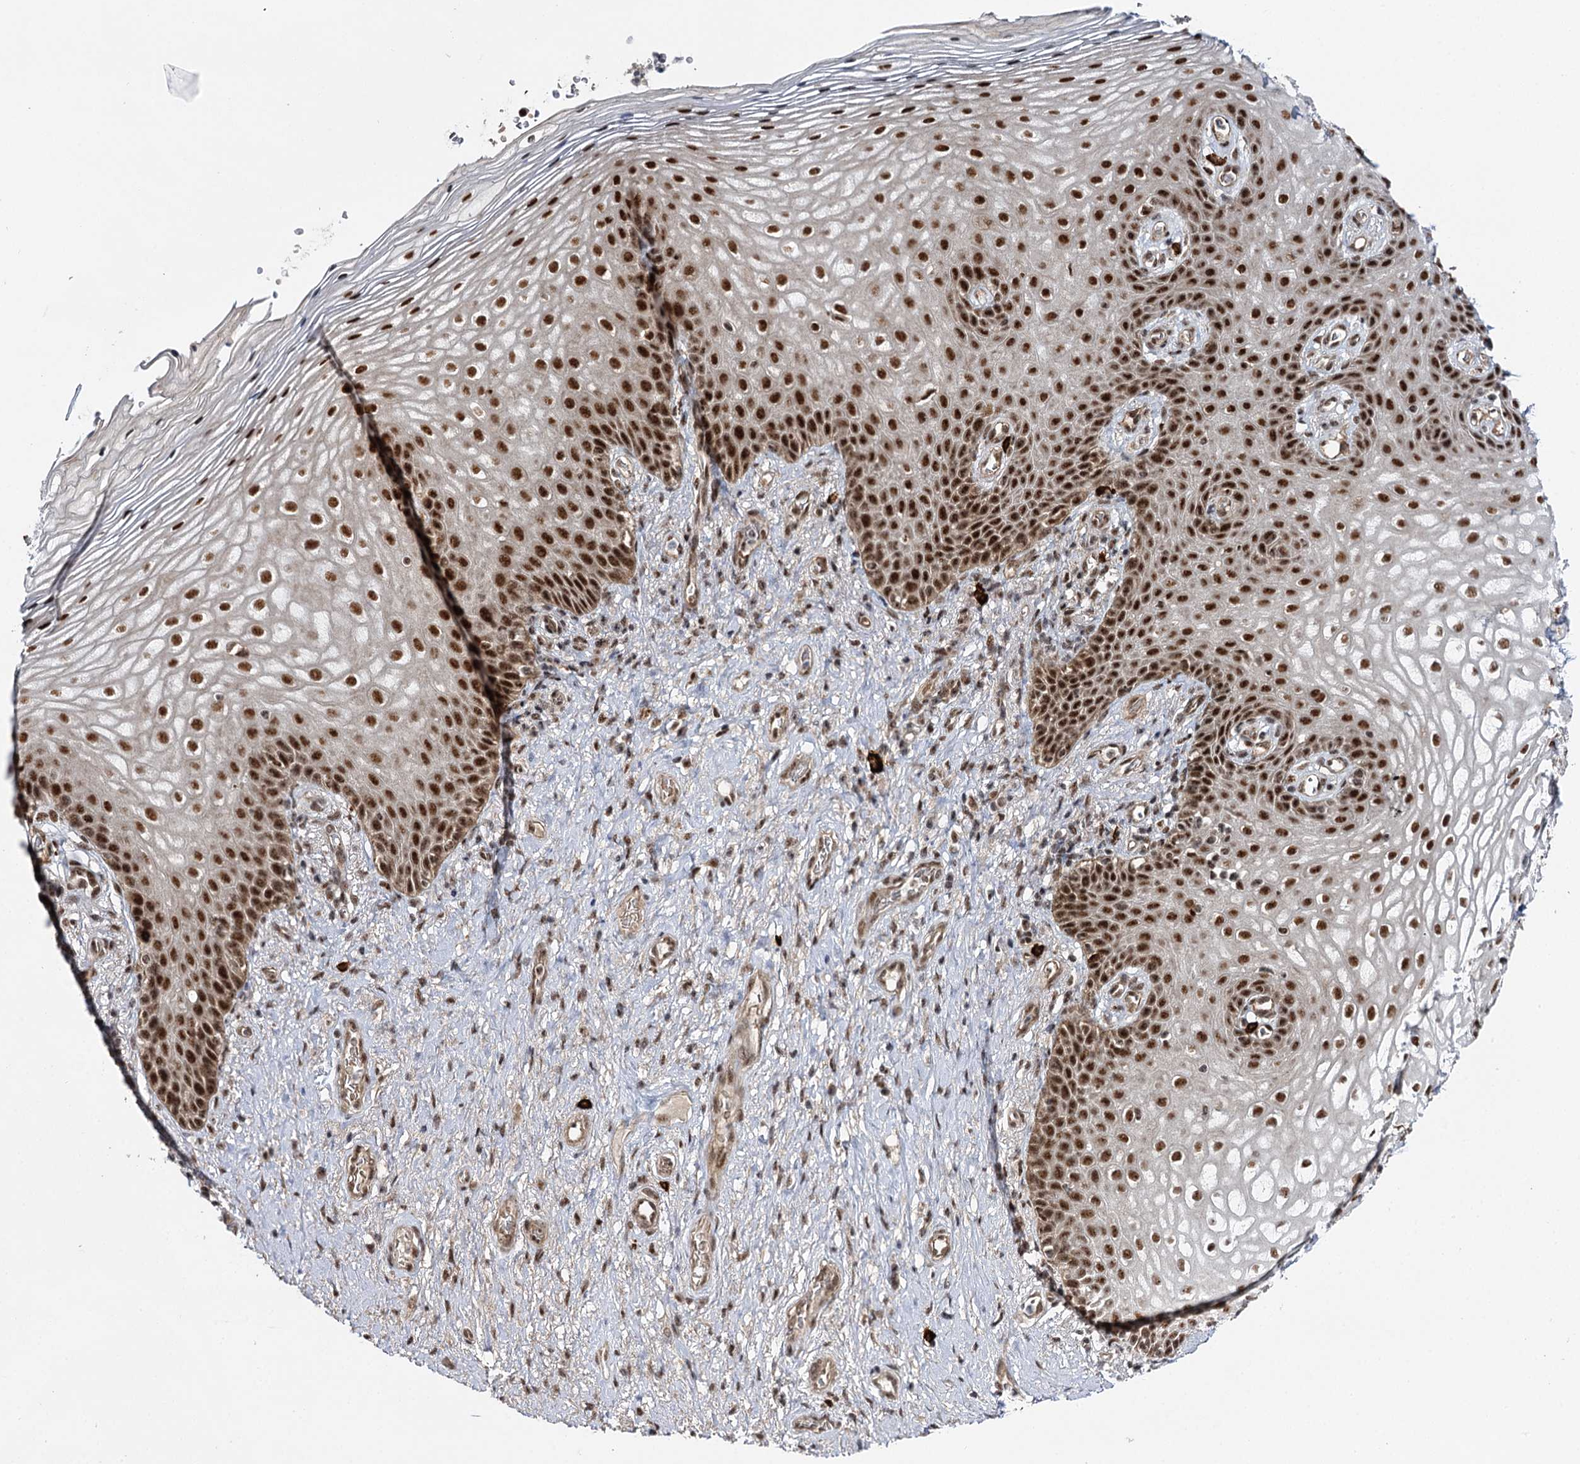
{"staining": {"intensity": "strong", "quantity": ">75%", "location": "nuclear"}, "tissue": "vagina", "cell_type": "Squamous epithelial cells", "image_type": "normal", "snomed": [{"axis": "morphology", "description": "Normal tissue, NOS"}, {"axis": "topography", "description": "Vagina"}], "caption": "A brown stain labels strong nuclear staining of a protein in squamous epithelial cells of benign human vagina.", "gene": "BUD13", "patient": {"sex": "female", "age": 60}}